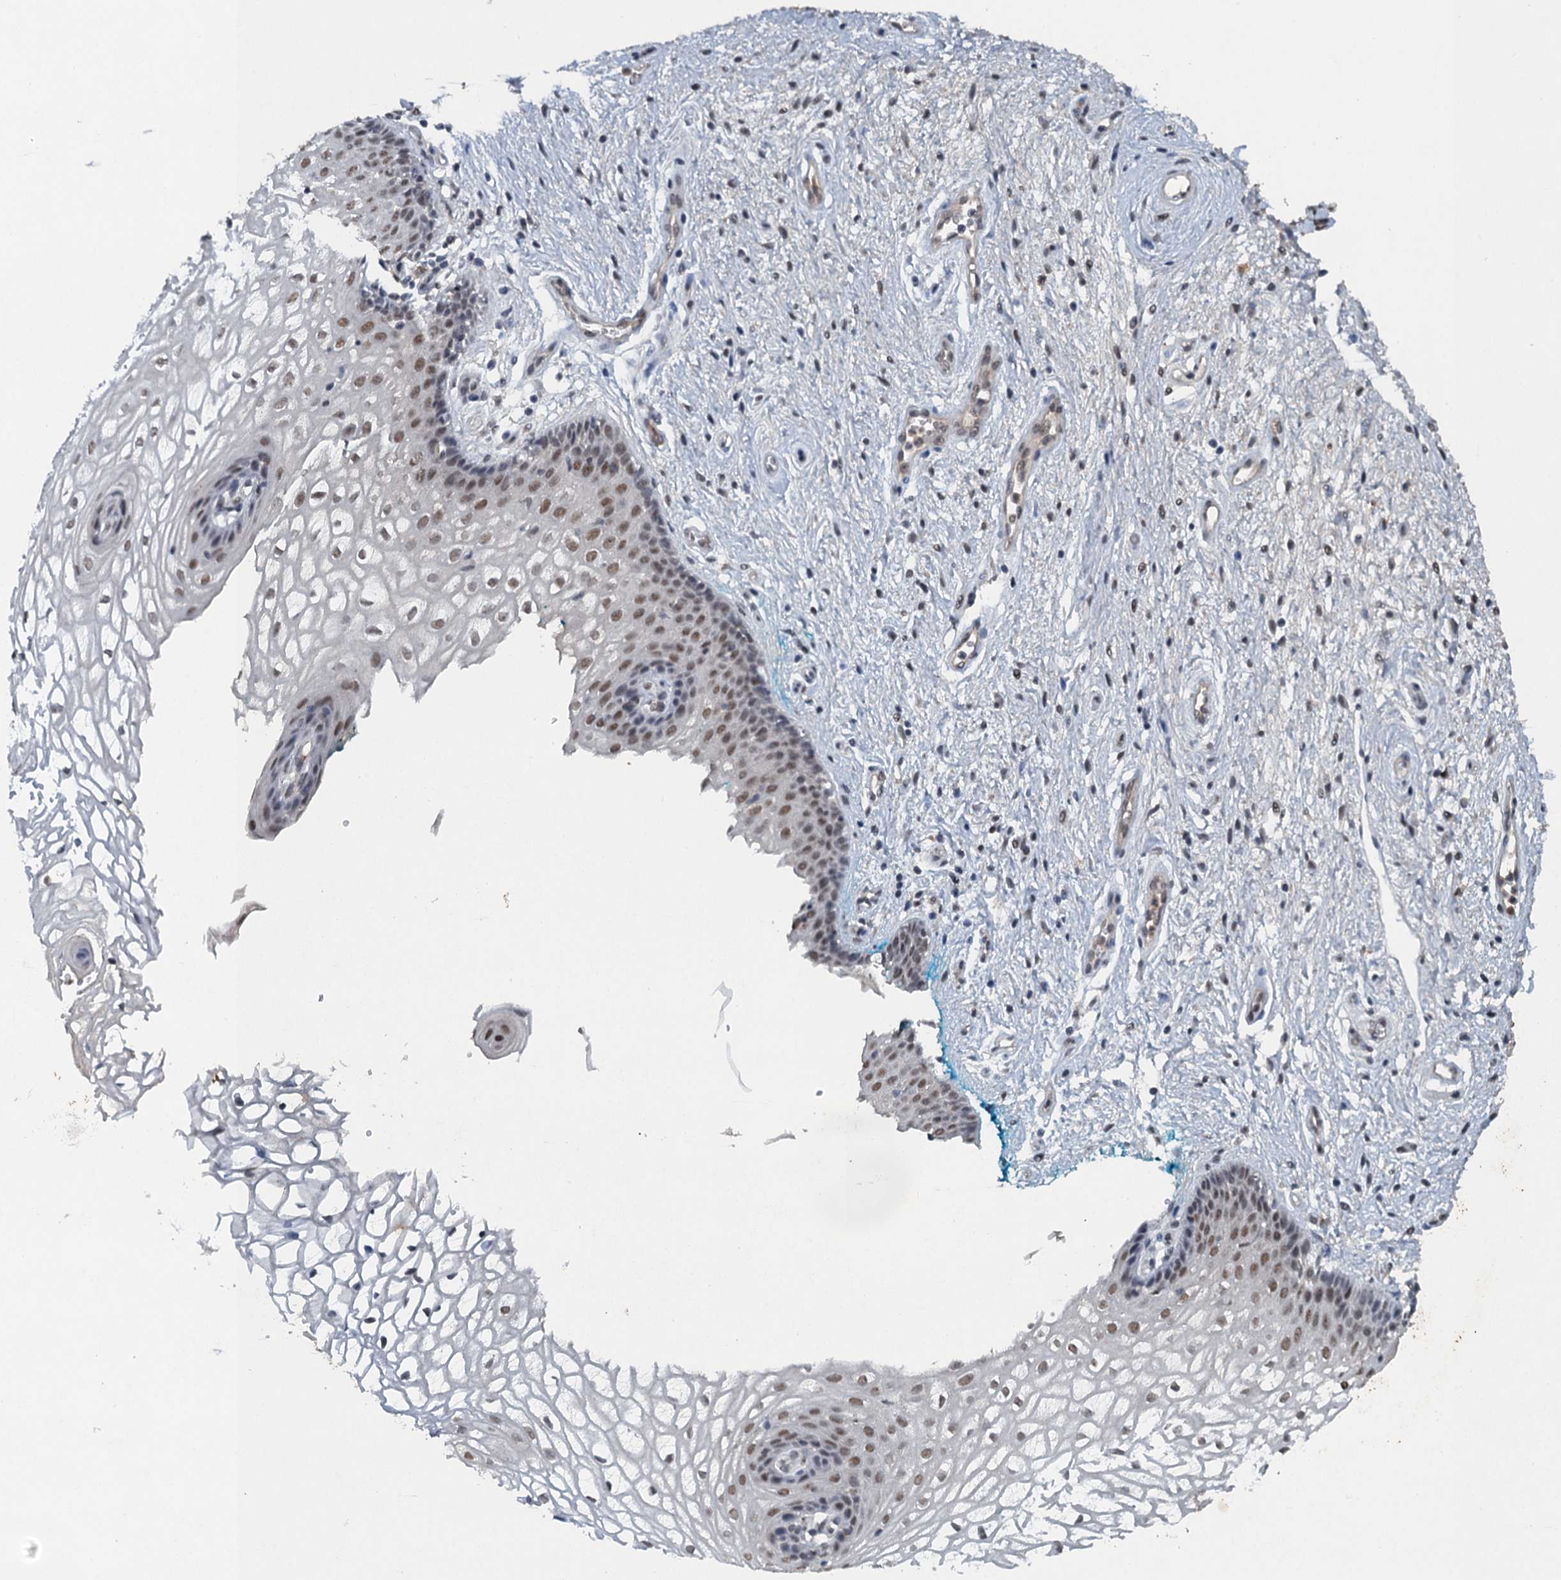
{"staining": {"intensity": "moderate", "quantity": "25%-75%", "location": "nuclear"}, "tissue": "vagina", "cell_type": "Squamous epithelial cells", "image_type": "normal", "snomed": [{"axis": "morphology", "description": "Normal tissue, NOS"}, {"axis": "topography", "description": "Vagina"}], "caption": "Immunohistochemistry of unremarkable human vagina demonstrates medium levels of moderate nuclear positivity in approximately 25%-75% of squamous epithelial cells.", "gene": "CSTF3", "patient": {"sex": "female", "age": 34}}